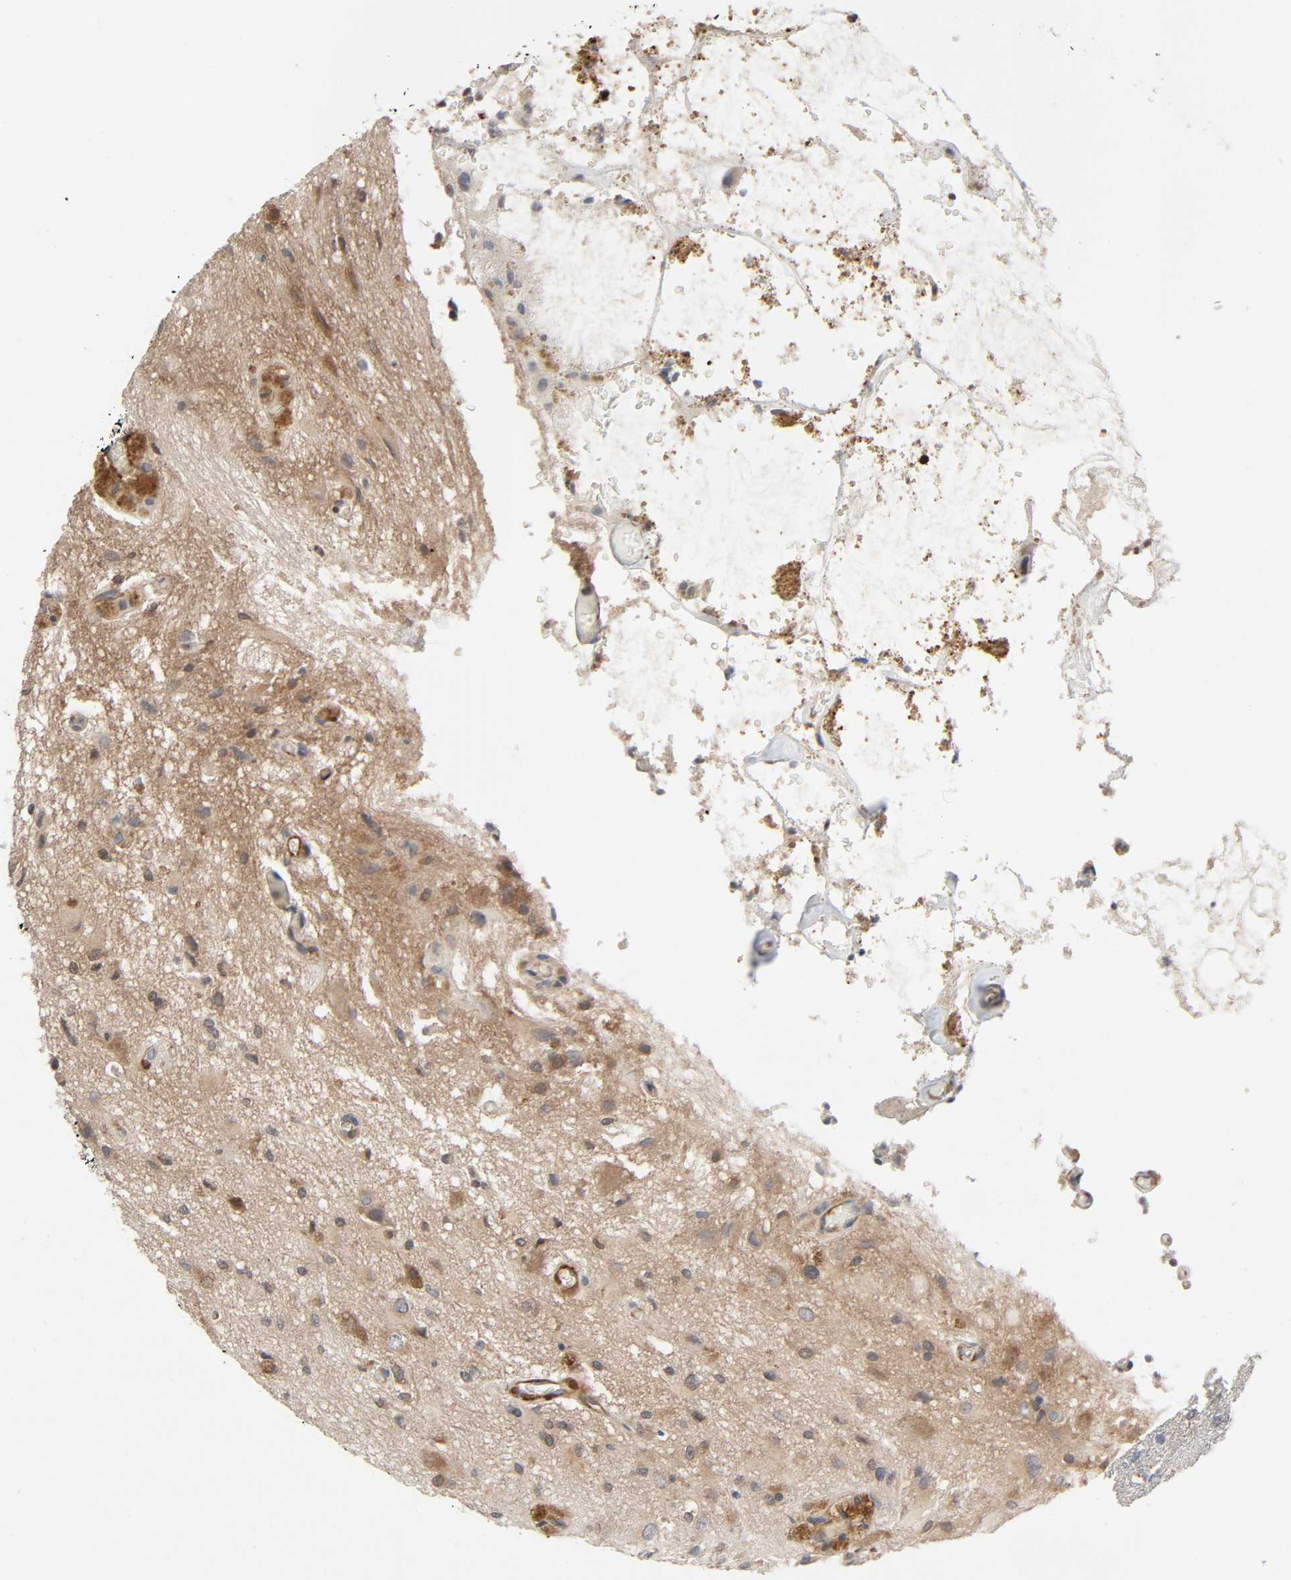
{"staining": {"intensity": "moderate", "quantity": "25%-75%", "location": "cytoplasmic/membranous"}, "tissue": "glioma", "cell_type": "Tumor cells", "image_type": "cancer", "snomed": [{"axis": "morphology", "description": "Glioma, malignant, High grade"}, {"axis": "topography", "description": "Brain"}], "caption": "Glioma stained for a protein displays moderate cytoplasmic/membranous positivity in tumor cells.", "gene": "PTK2", "patient": {"sex": "male", "age": 47}}